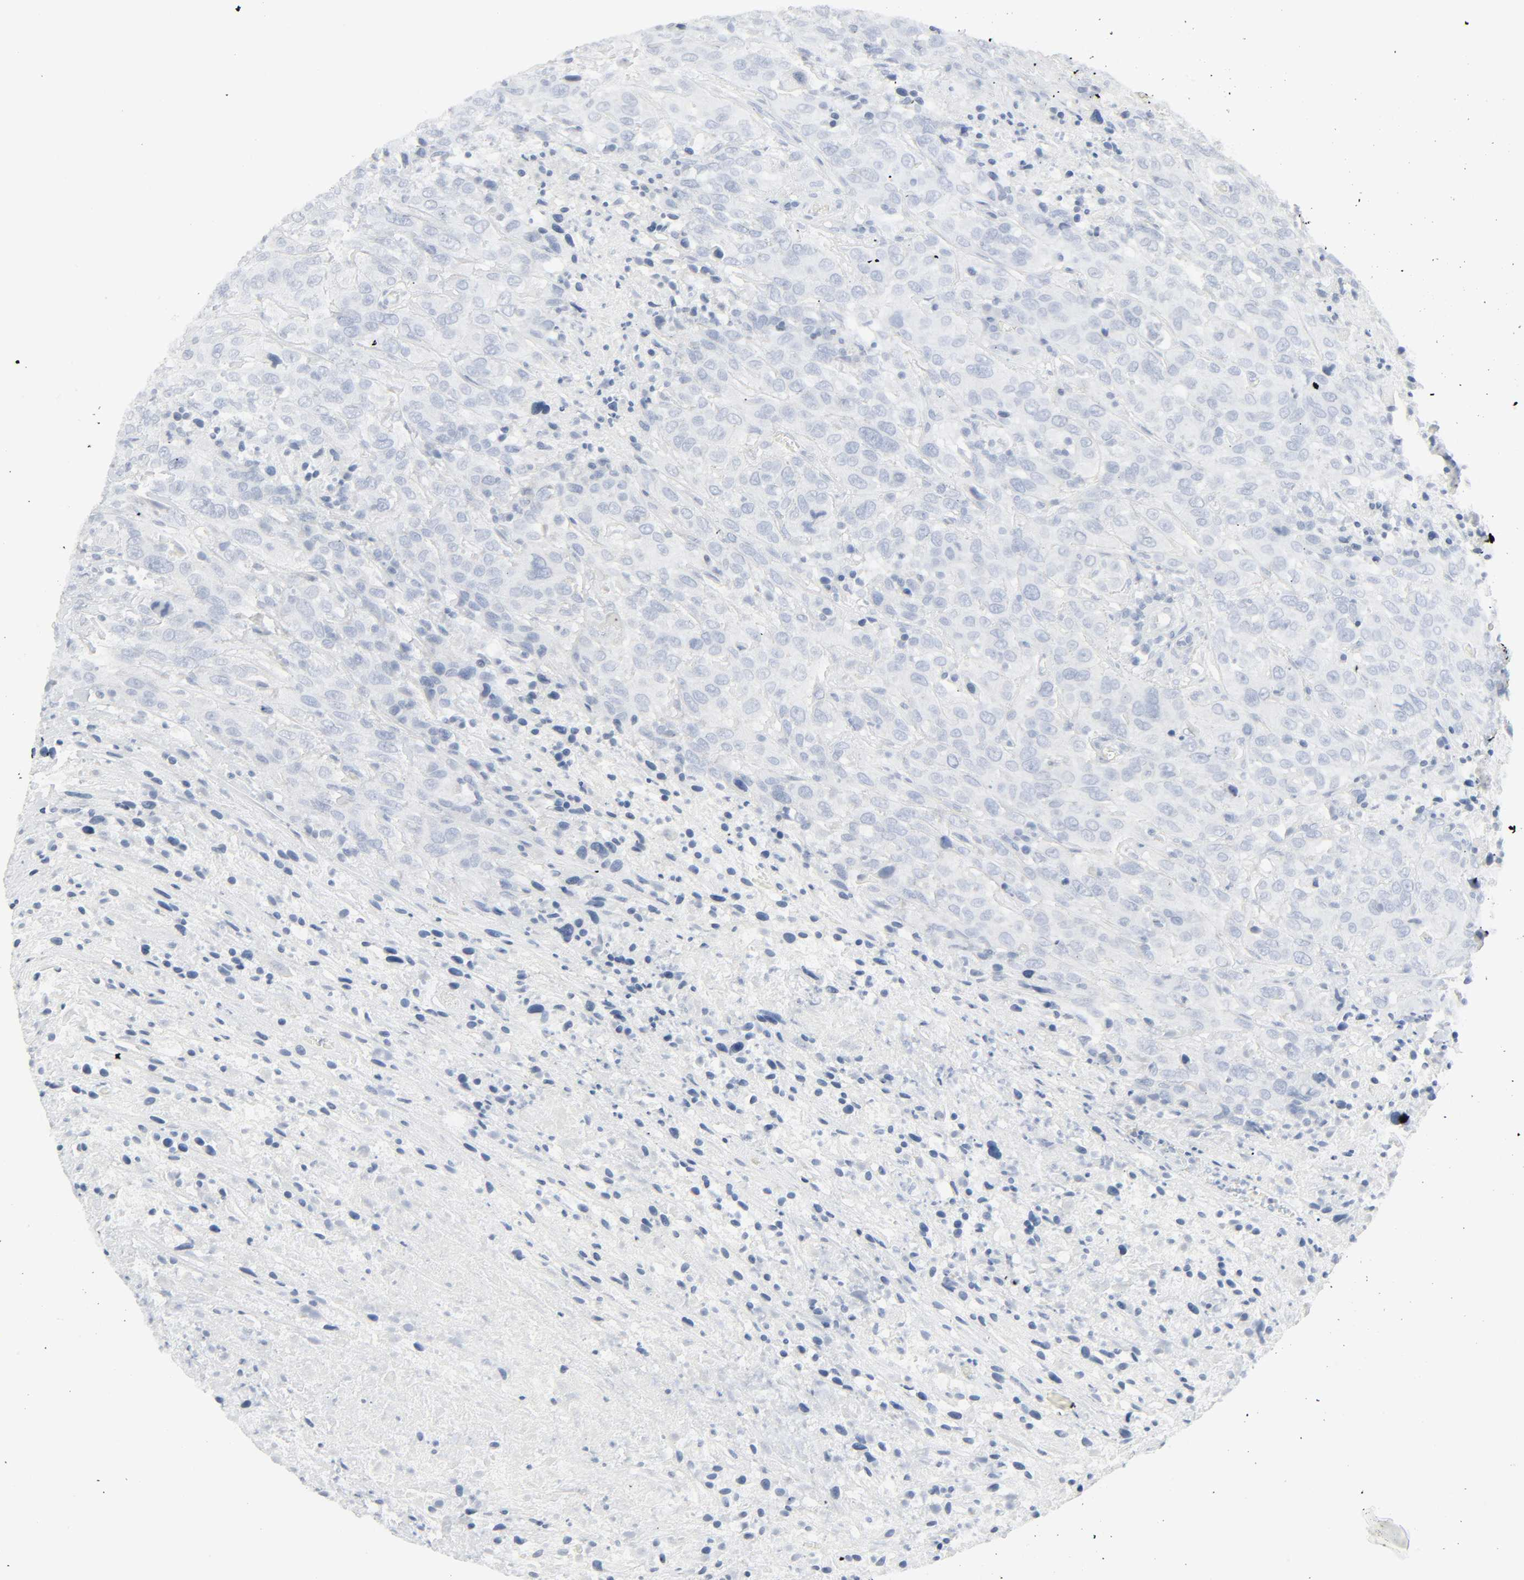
{"staining": {"intensity": "negative", "quantity": "none", "location": "none"}, "tissue": "urothelial cancer", "cell_type": "Tumor cells", "image_type": "cancer", "snomed": [{"axis": "morphology", "description": "Urothelial carcinoma, High grade"}, {"axis": "topography", "description": "Urinary bladder"}], "caption": "The histopathology image demonstrates no significant staining in tumor cells of urothelial cancer.", "gene": "ZBTB16", "patient": {"sex": "male", "age": 61}}